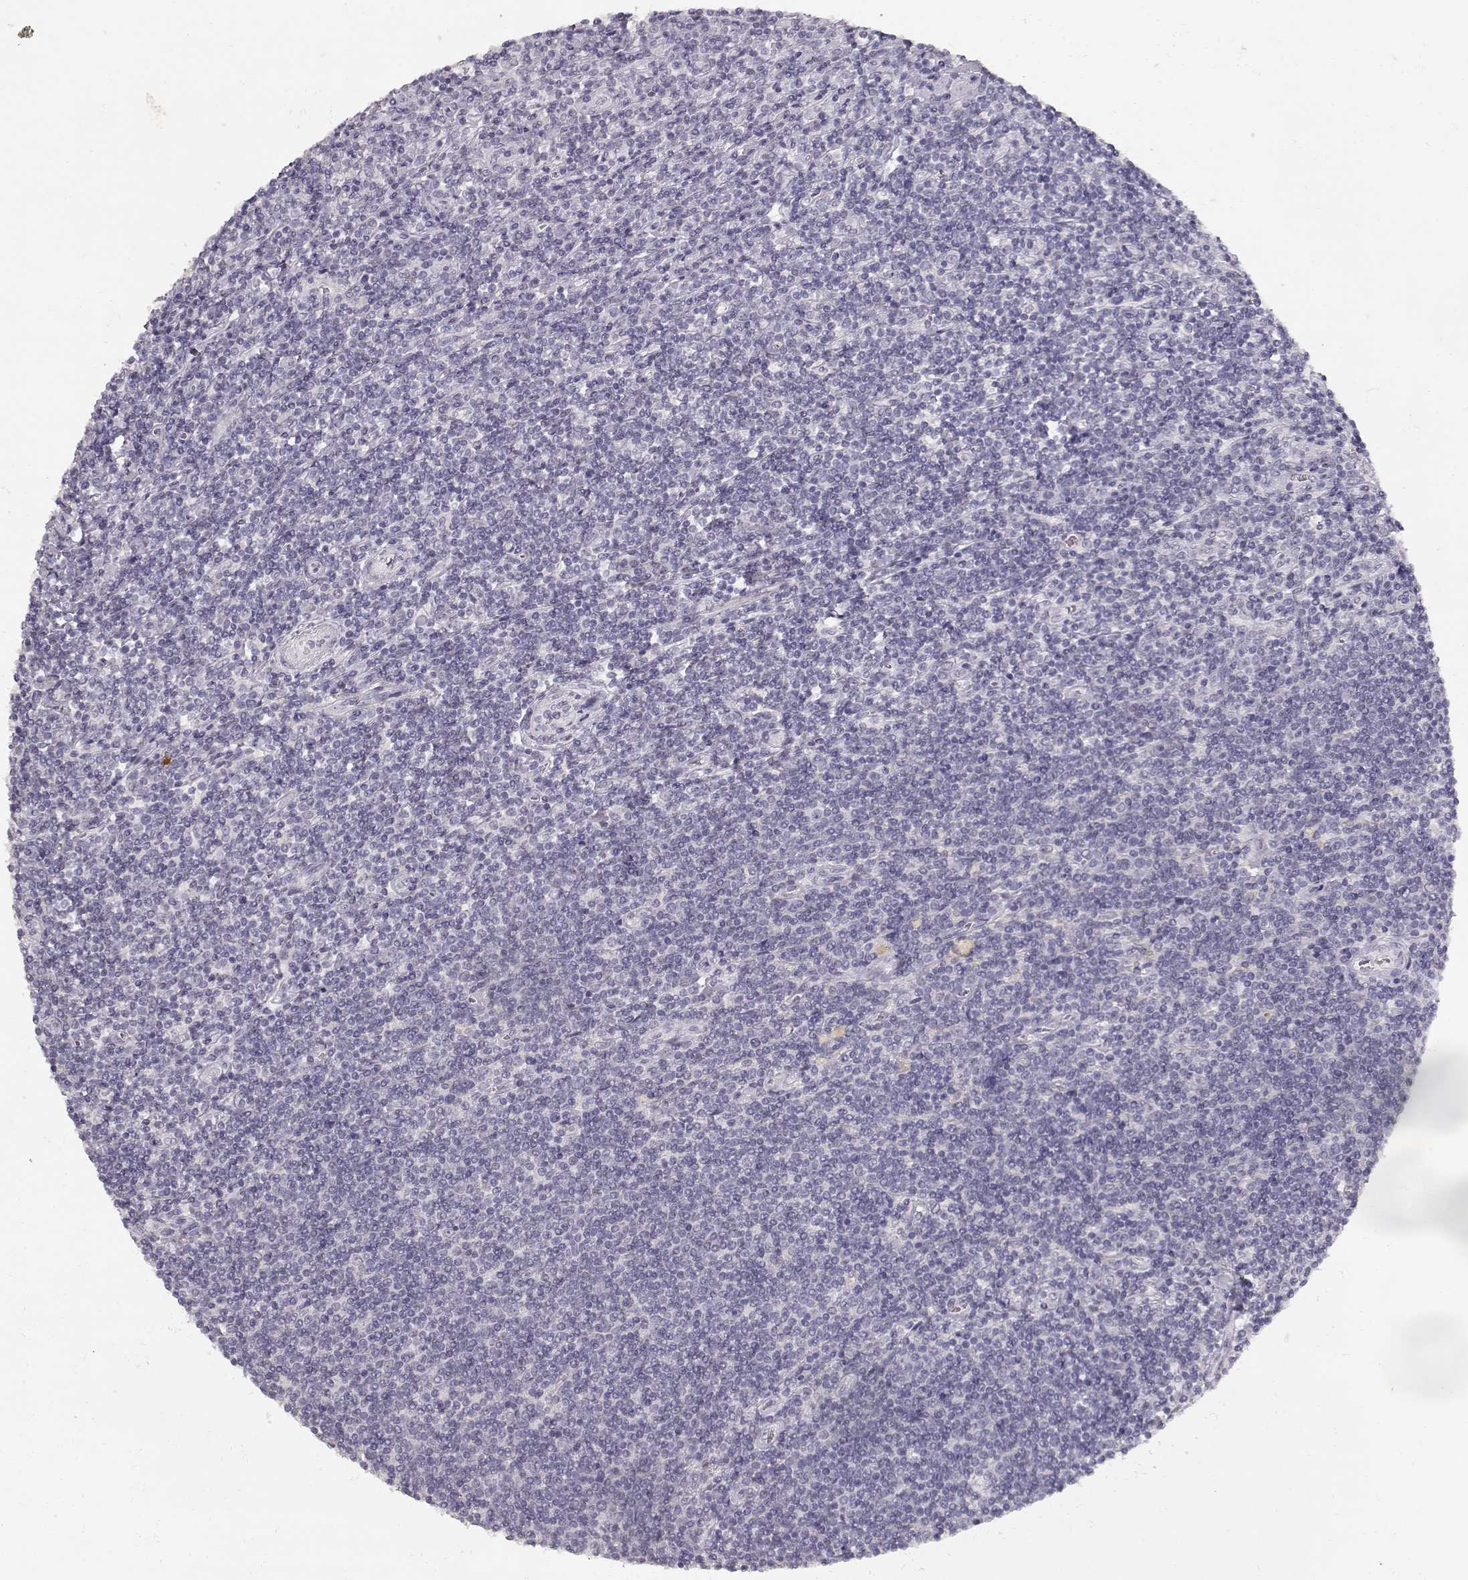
{"staining": {"intensity": "negative", "quantity": "none", "location": "none"}, "tissue": "lymphoma", "cell_type": "Tumor cells", "image_type": "cancer", "snomed": [{"axis": "morphology", "description": "Hodgkin's disease, NOS"}, {"axis": "topography", "description": "Lymph node"}], "caption": "High power microscopy image of an immunohistochemistry micrograph of Hodgkin's disease, revealing no significant staining in tumor cells. (DAB IHC visualized using brightfield microscopy, high magnification).", "gene": "TPH2", "patient": {"sex": "male", "age": 40}}